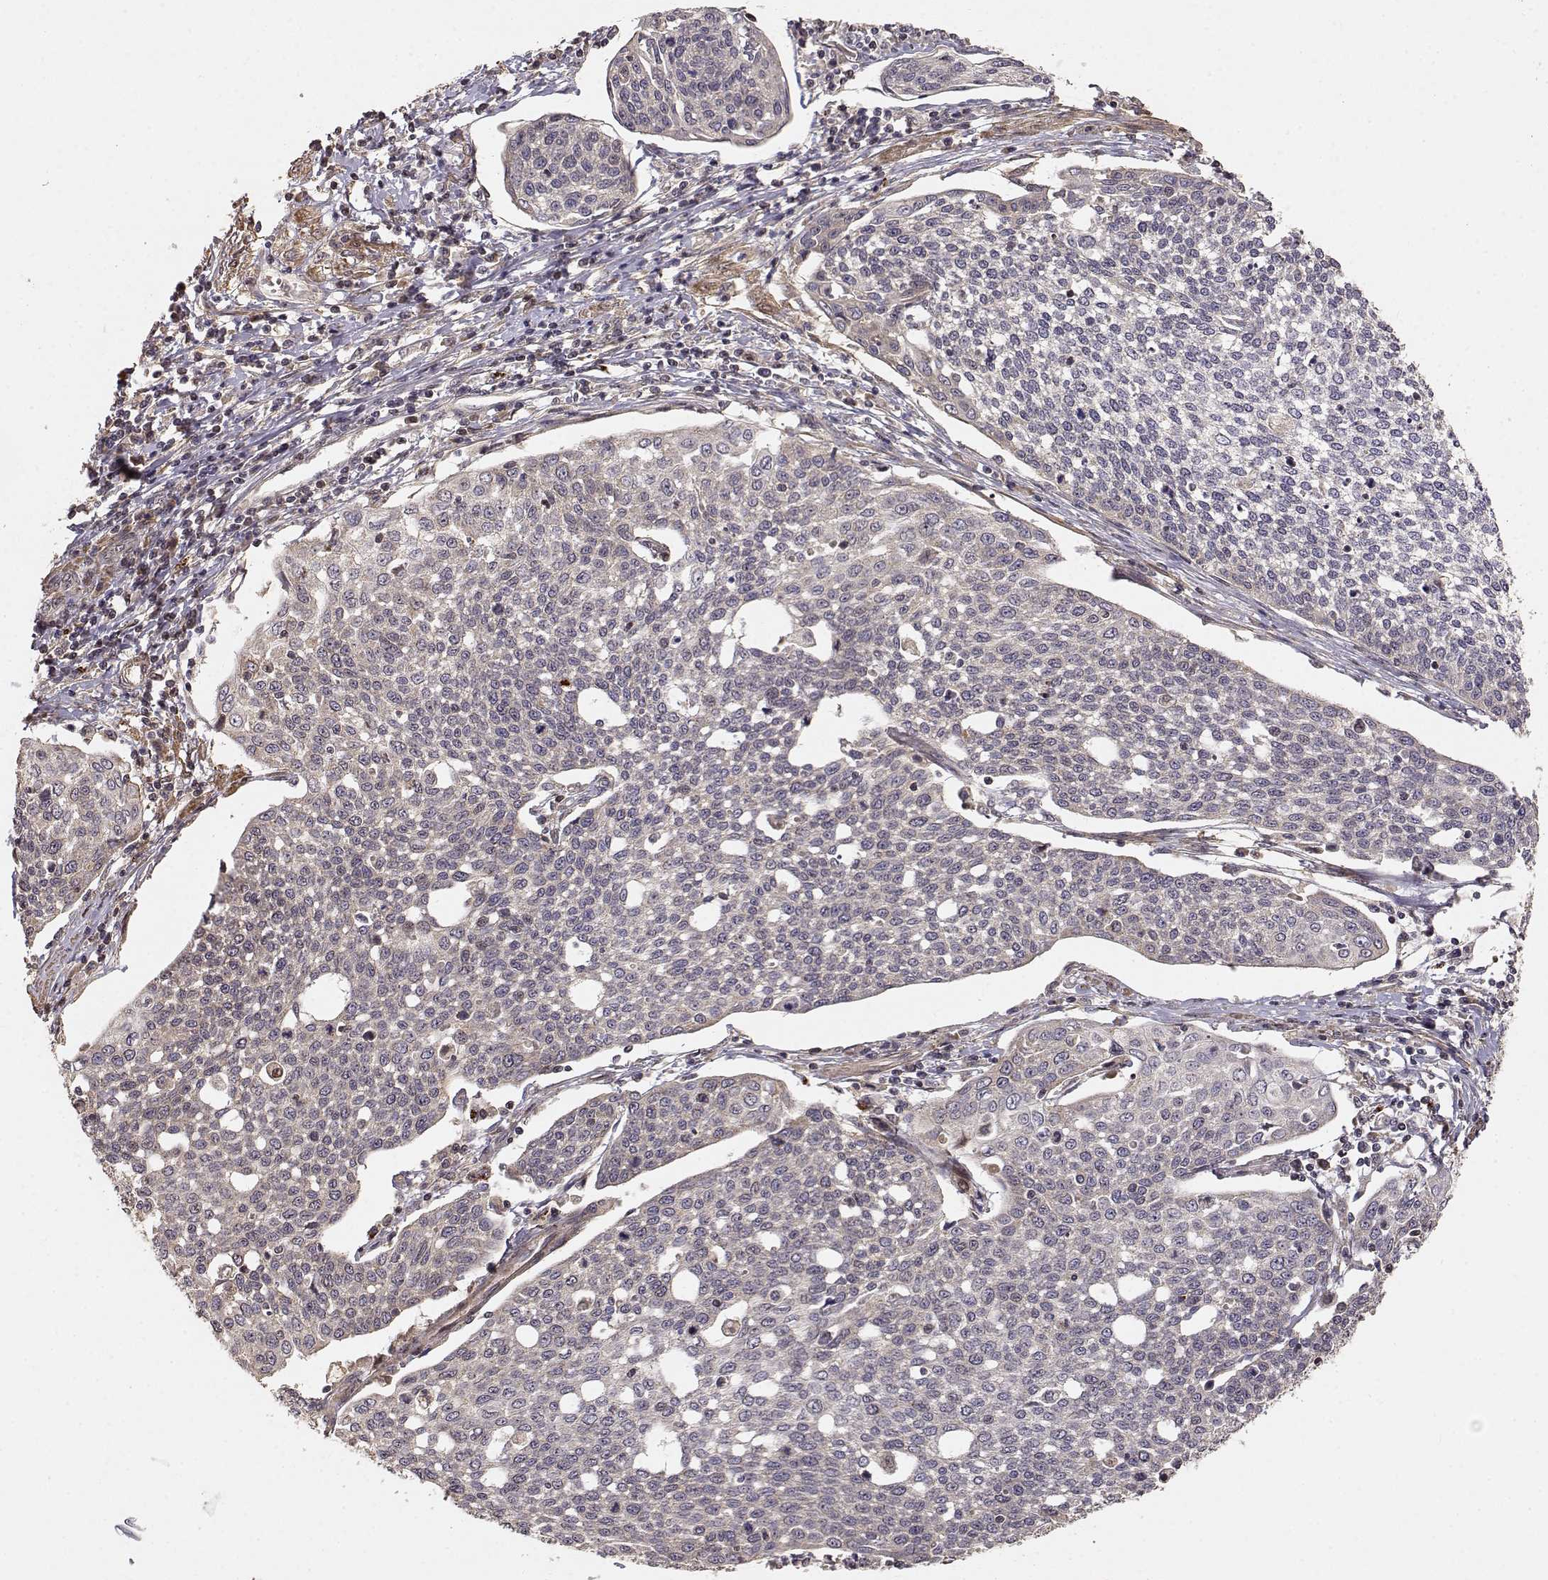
{"staining": {"intensity": "weak", "quantity": "25%-75%", "location": "cytoplasmic/membranous"}, "tissue": "cervical cancer", "cell_type": "Tumor cells", "image_type": "cancer", "snomed": [{"axis": "morphology", "description": "Squamous cell carcinoma, NOS"}, {"axis": "topography", "description": "Cervix"}], "caption": "Cervical cancer stained with a brown dye displays weak cytoplasmic/membranous positive staining in about 25%-75% of tumor cells.", "gene": "PICK1", "patient": {"sex": "female", "age": 34}}